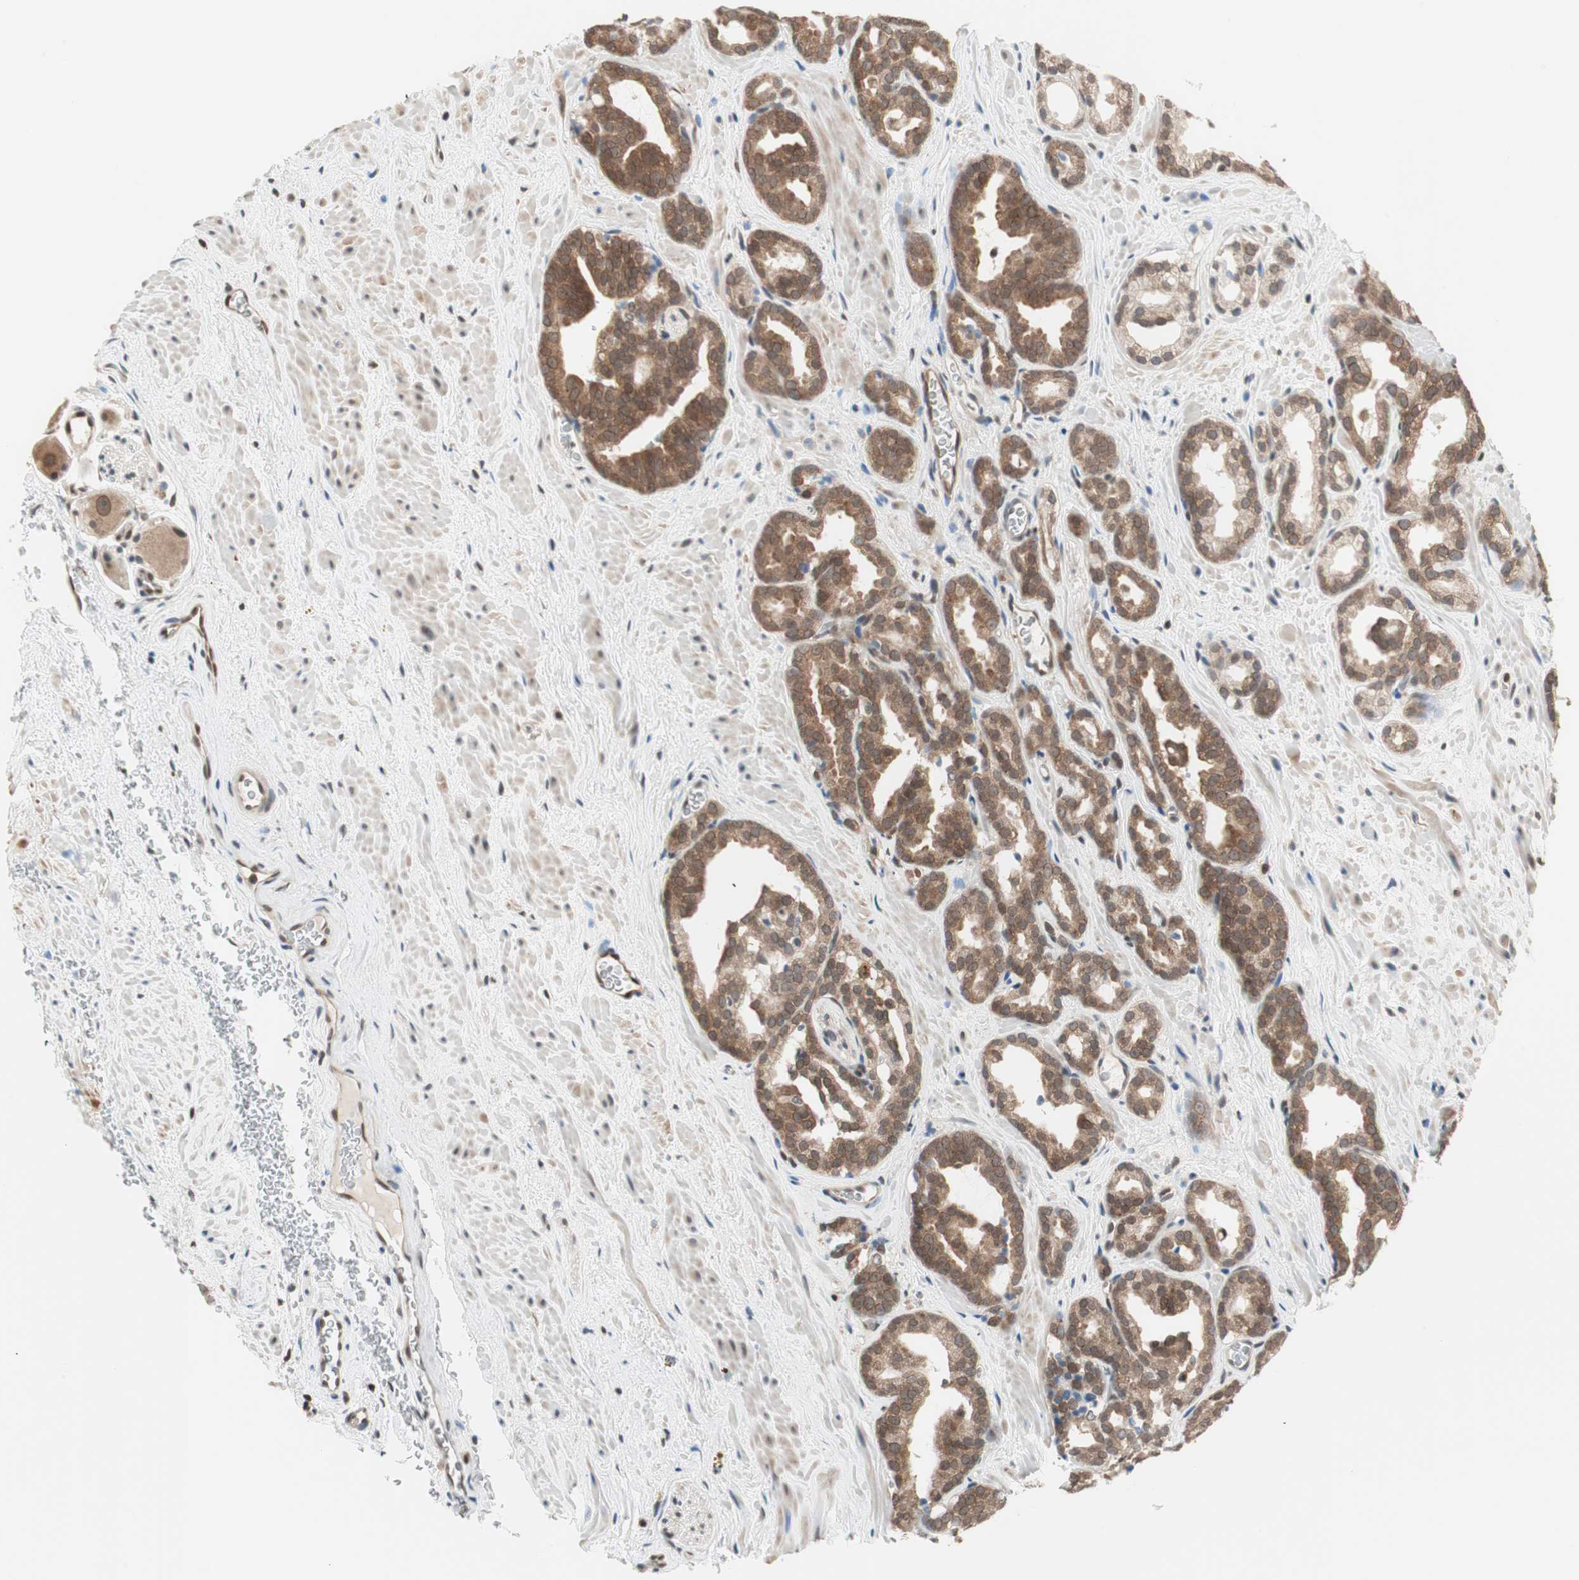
{"staining": {"intensity": "moderate", "quantity": ">75%", "location": "cytoplasmic/membranous,nuclear"}, "tissue": "prostate cancer", "cell_type": "Tumor cells", "image_type": "cancer", "snomed": [{"axis": "morphology", "description": "Adenocarcinoma, Low grade"}, {"axis": "topography", "description": "Prostate"}], "caption": "This is an image of immunohistochemistry staining of prostate adenocarcinoma (low-grade), which shows moderate positivity in the cytoplasmic/membranous and nuclear of tumor cells.", "gene": "UBE2I", "patient": {"sex": "male", "age": 63}}